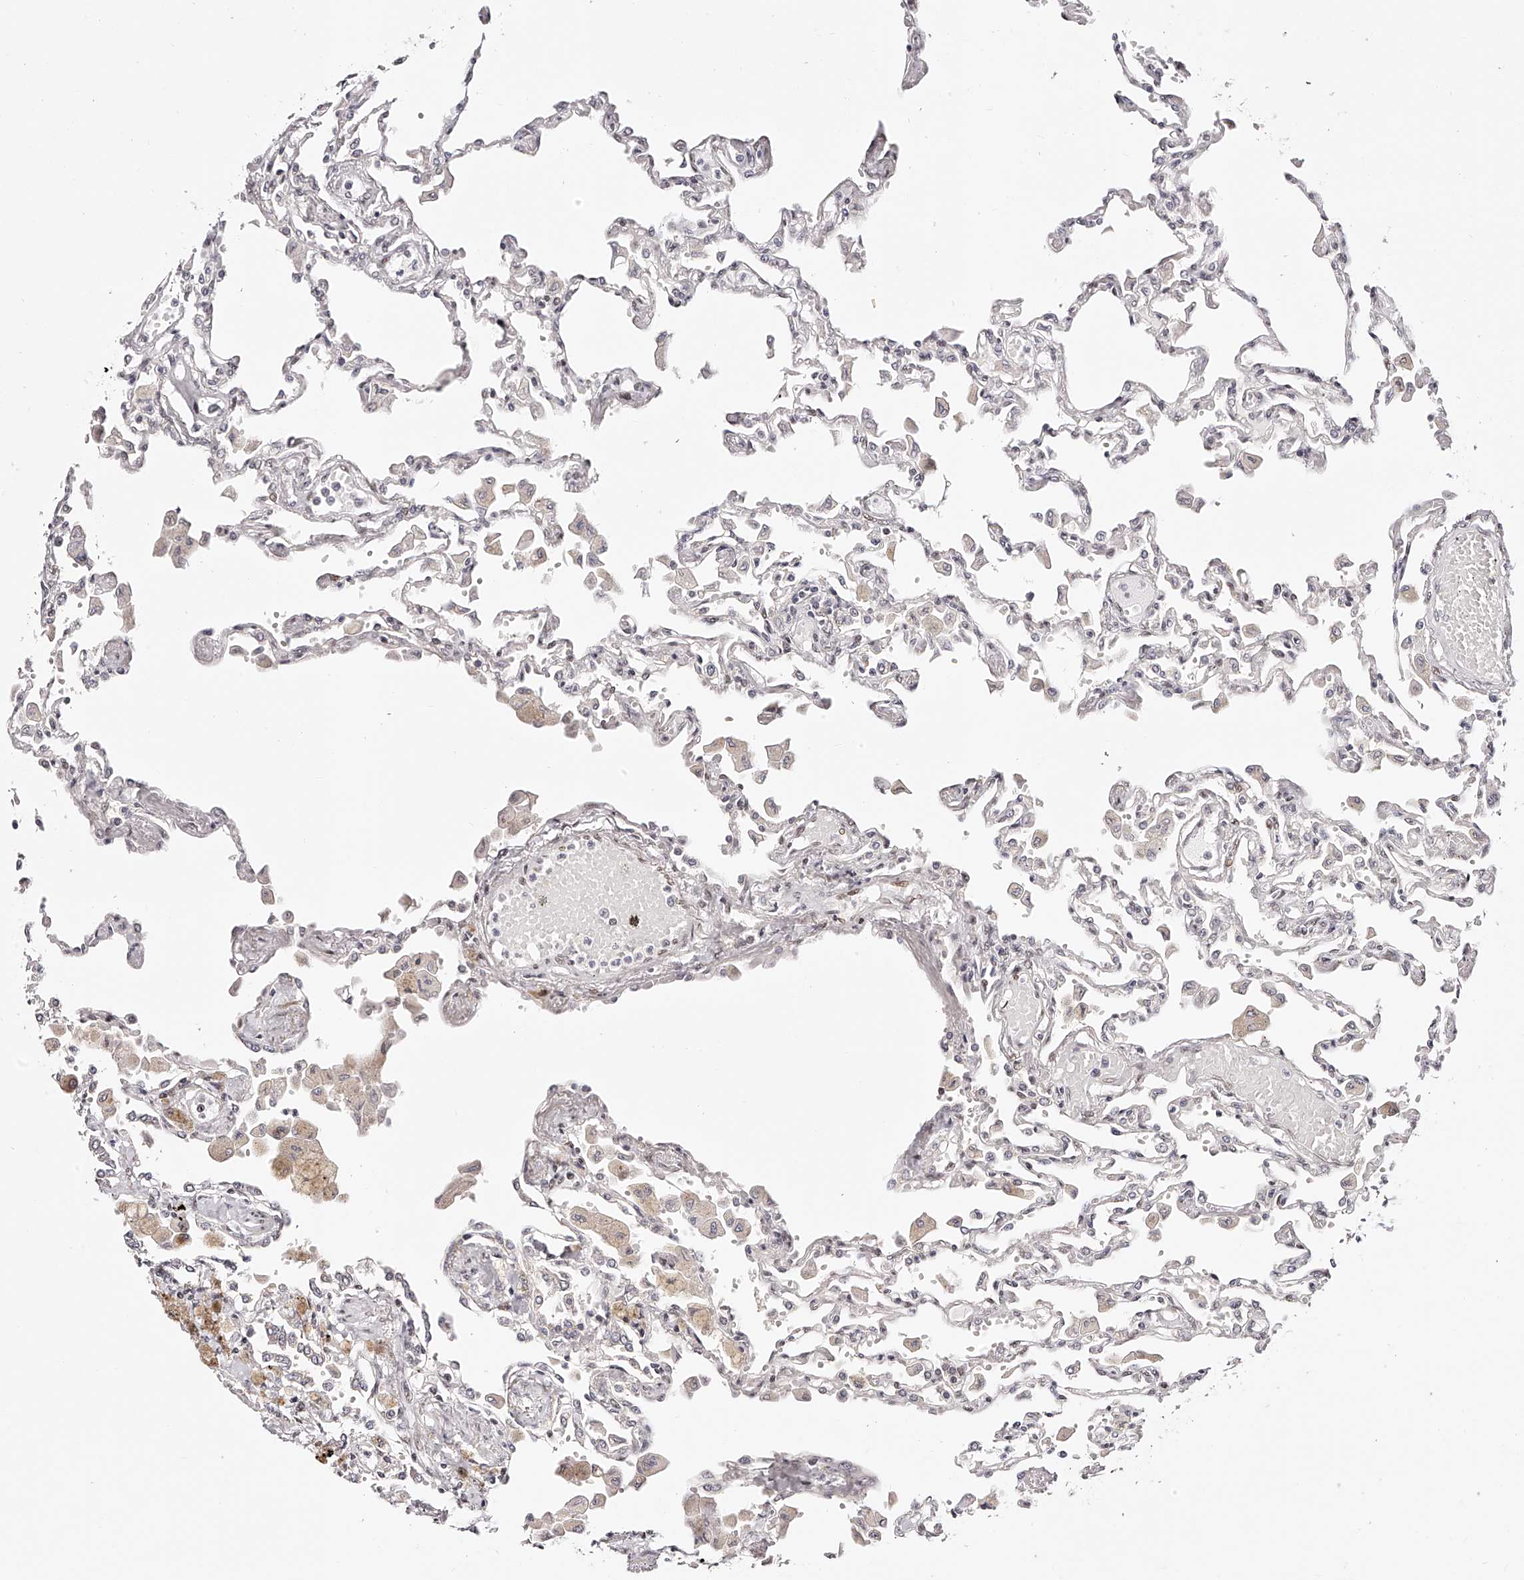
{"staining": {"intensity": "negative", "quantity": "none", "location": "none"}, "tissue": "lung", "cell_type": "Alveolar cells", "image_type": "normal", "snomed": [{"axis": "morphology", "description": "Normal tissue, NOS"}, {"axis": "topography", "description": "Bronchus"}, {"axis": "topography", "description": "Lung"}], "caption": "Lung was stained to show a protein in brown. There is no significant staining in alveolar cells.", "gene": "USF3", "patient": {"sex": "female", "age": 49}}